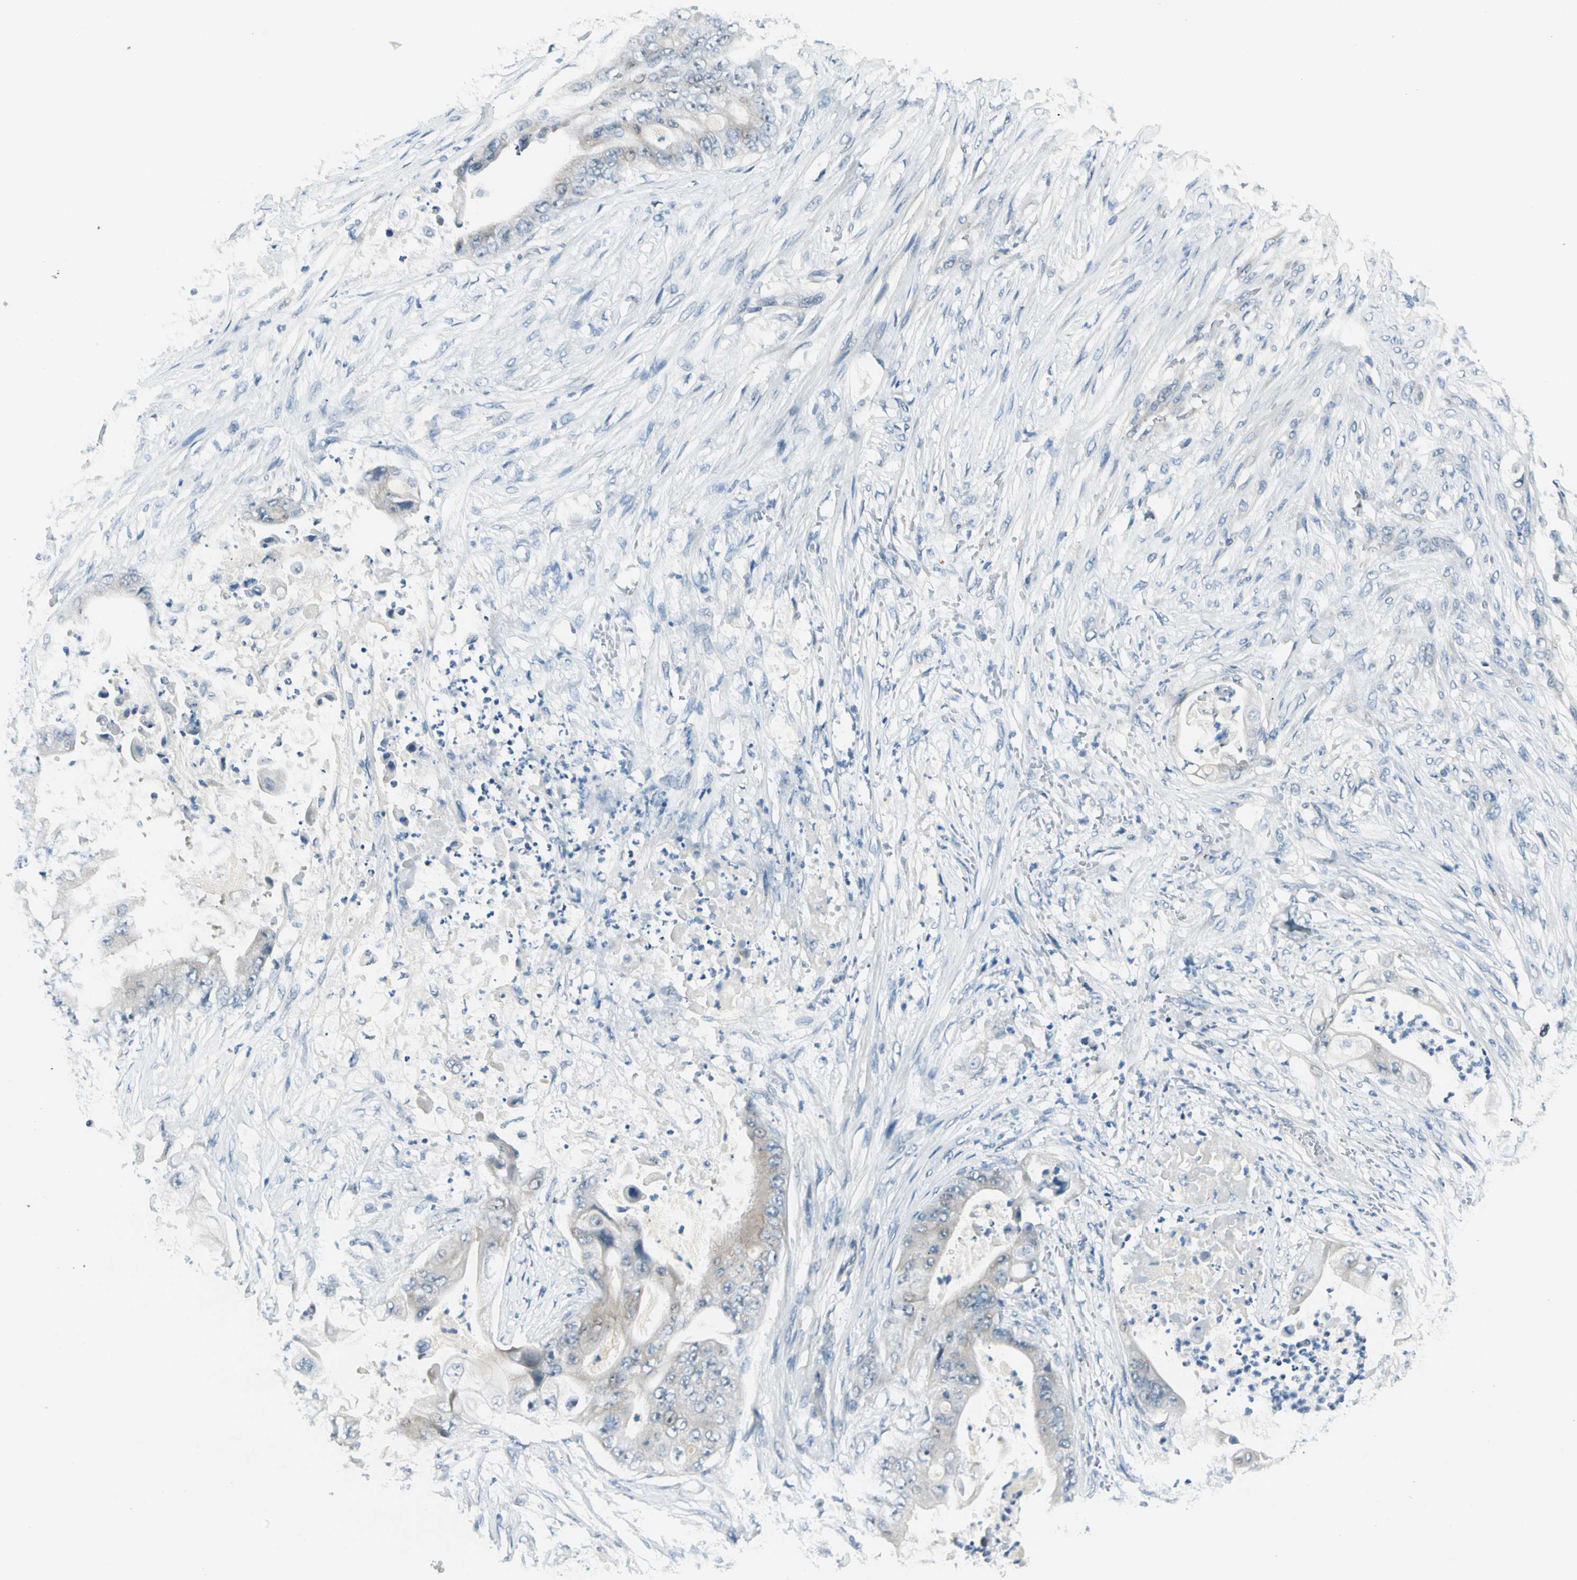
{"staining": {"intensity": "weak", "quantity": "<25%", "location": "cytoplasmic/membranous"}, "tissue": "stomach cancer", "cell_type": "Tumor cells", "image_type": "cancer", "snomed": [{"axis": "morphology", "description": "Adenocarcinoma, NOS"}, {"axis": "topography", "description": "Stomach"}], "caption": "IHC micrograph of neoplastic tissue: adenocarcinoma (stomach) stained with DAB (3,3'-diaminobenzidine) demonstrates no significant protein expression in tumor cells.", "gene": "ZSCAN1", "patient": {"sex": "female", "age": 73}}